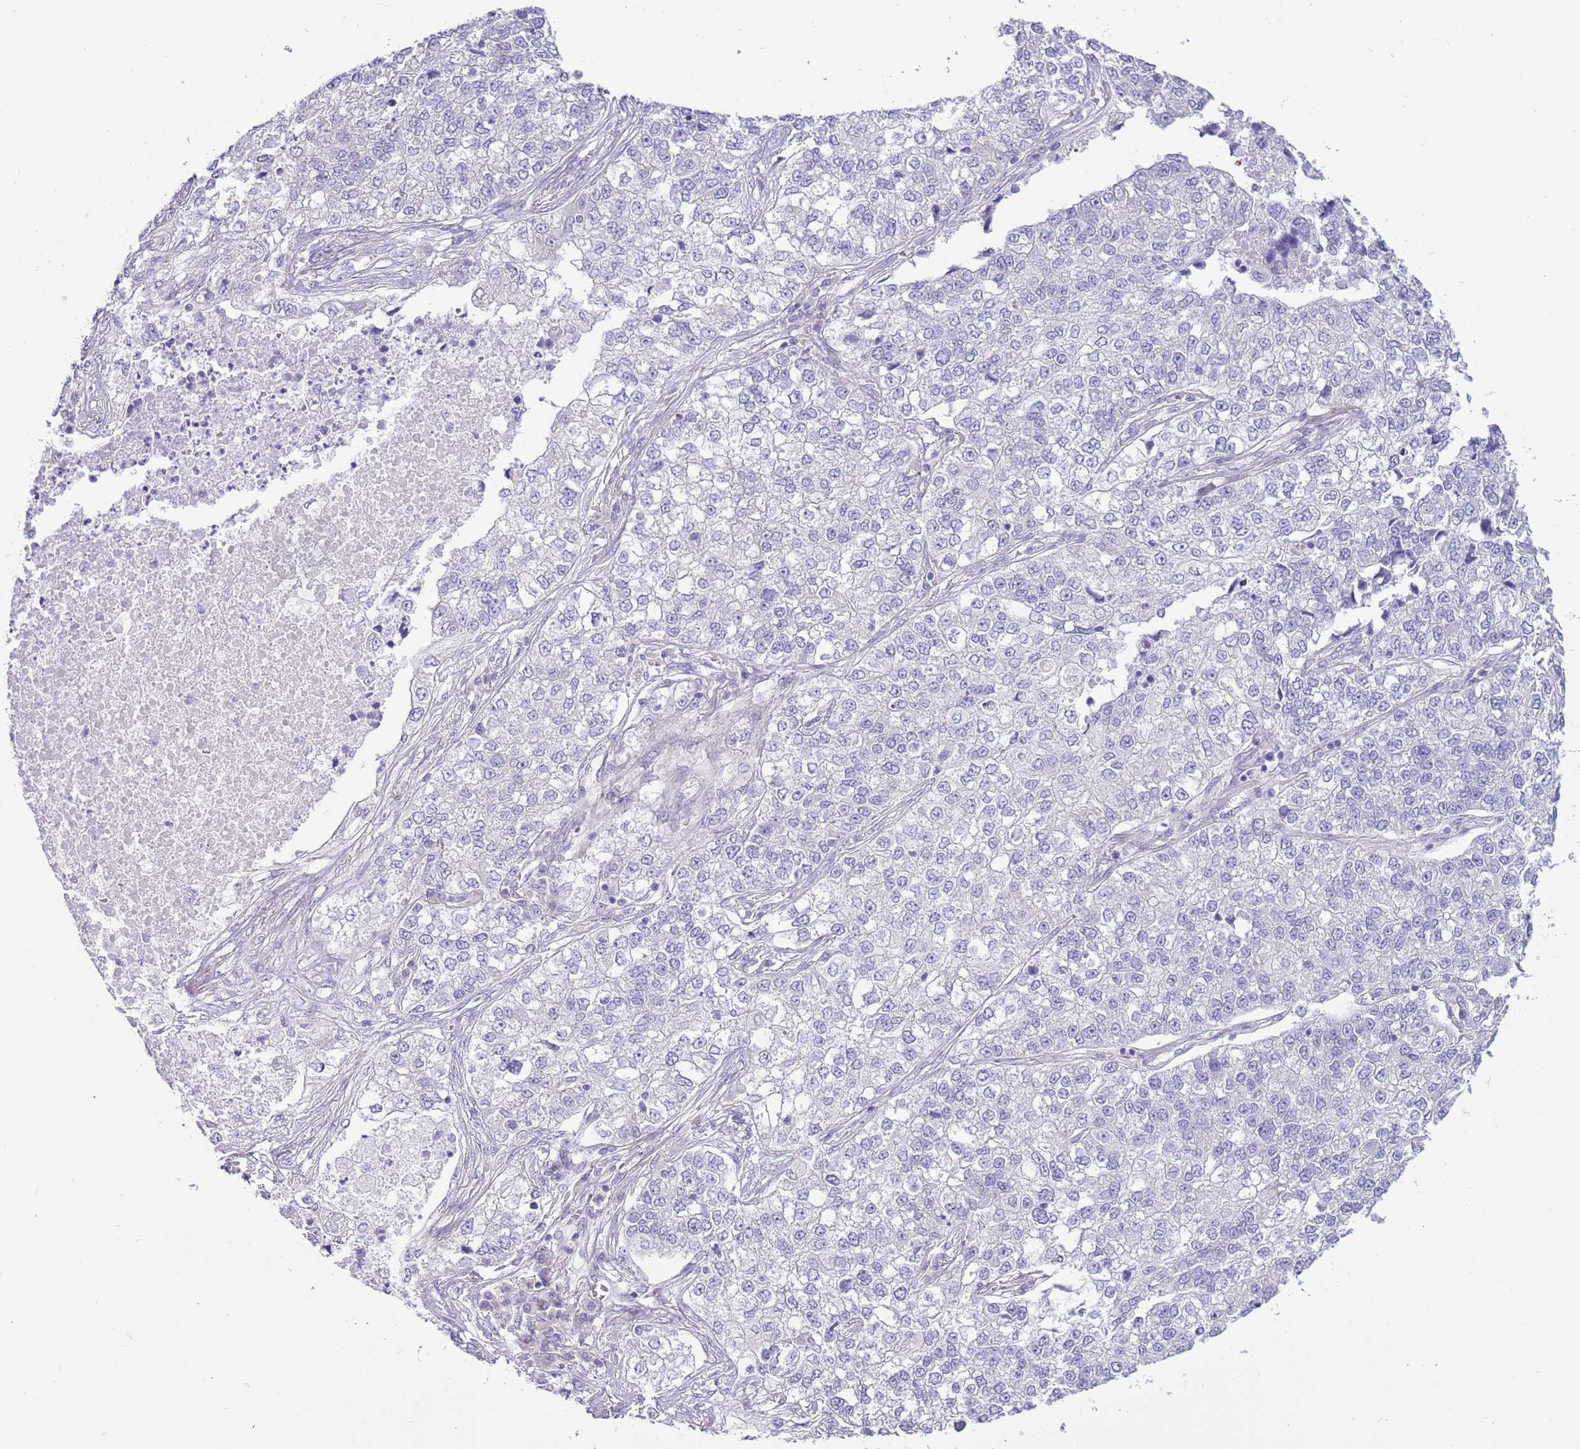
{"staining": {"intensity": "negative", "quantity": "none", "location": "none"}, "tissue": "lung cancer", "cell_type": "Tumor cells", "image_type": "cancer", "snomed": [{"axis": "morphology", "description": "Adenocarcinoma, NOS"}, {"axis": "topography", "description": "Lung"}], "caption": "A photomicrograph of human lung cancer (adenocarcinoma) is negative for staining in tumor cells.", "gene": "ZC4H2", "patient": {"sex": "male", "age": 49}}